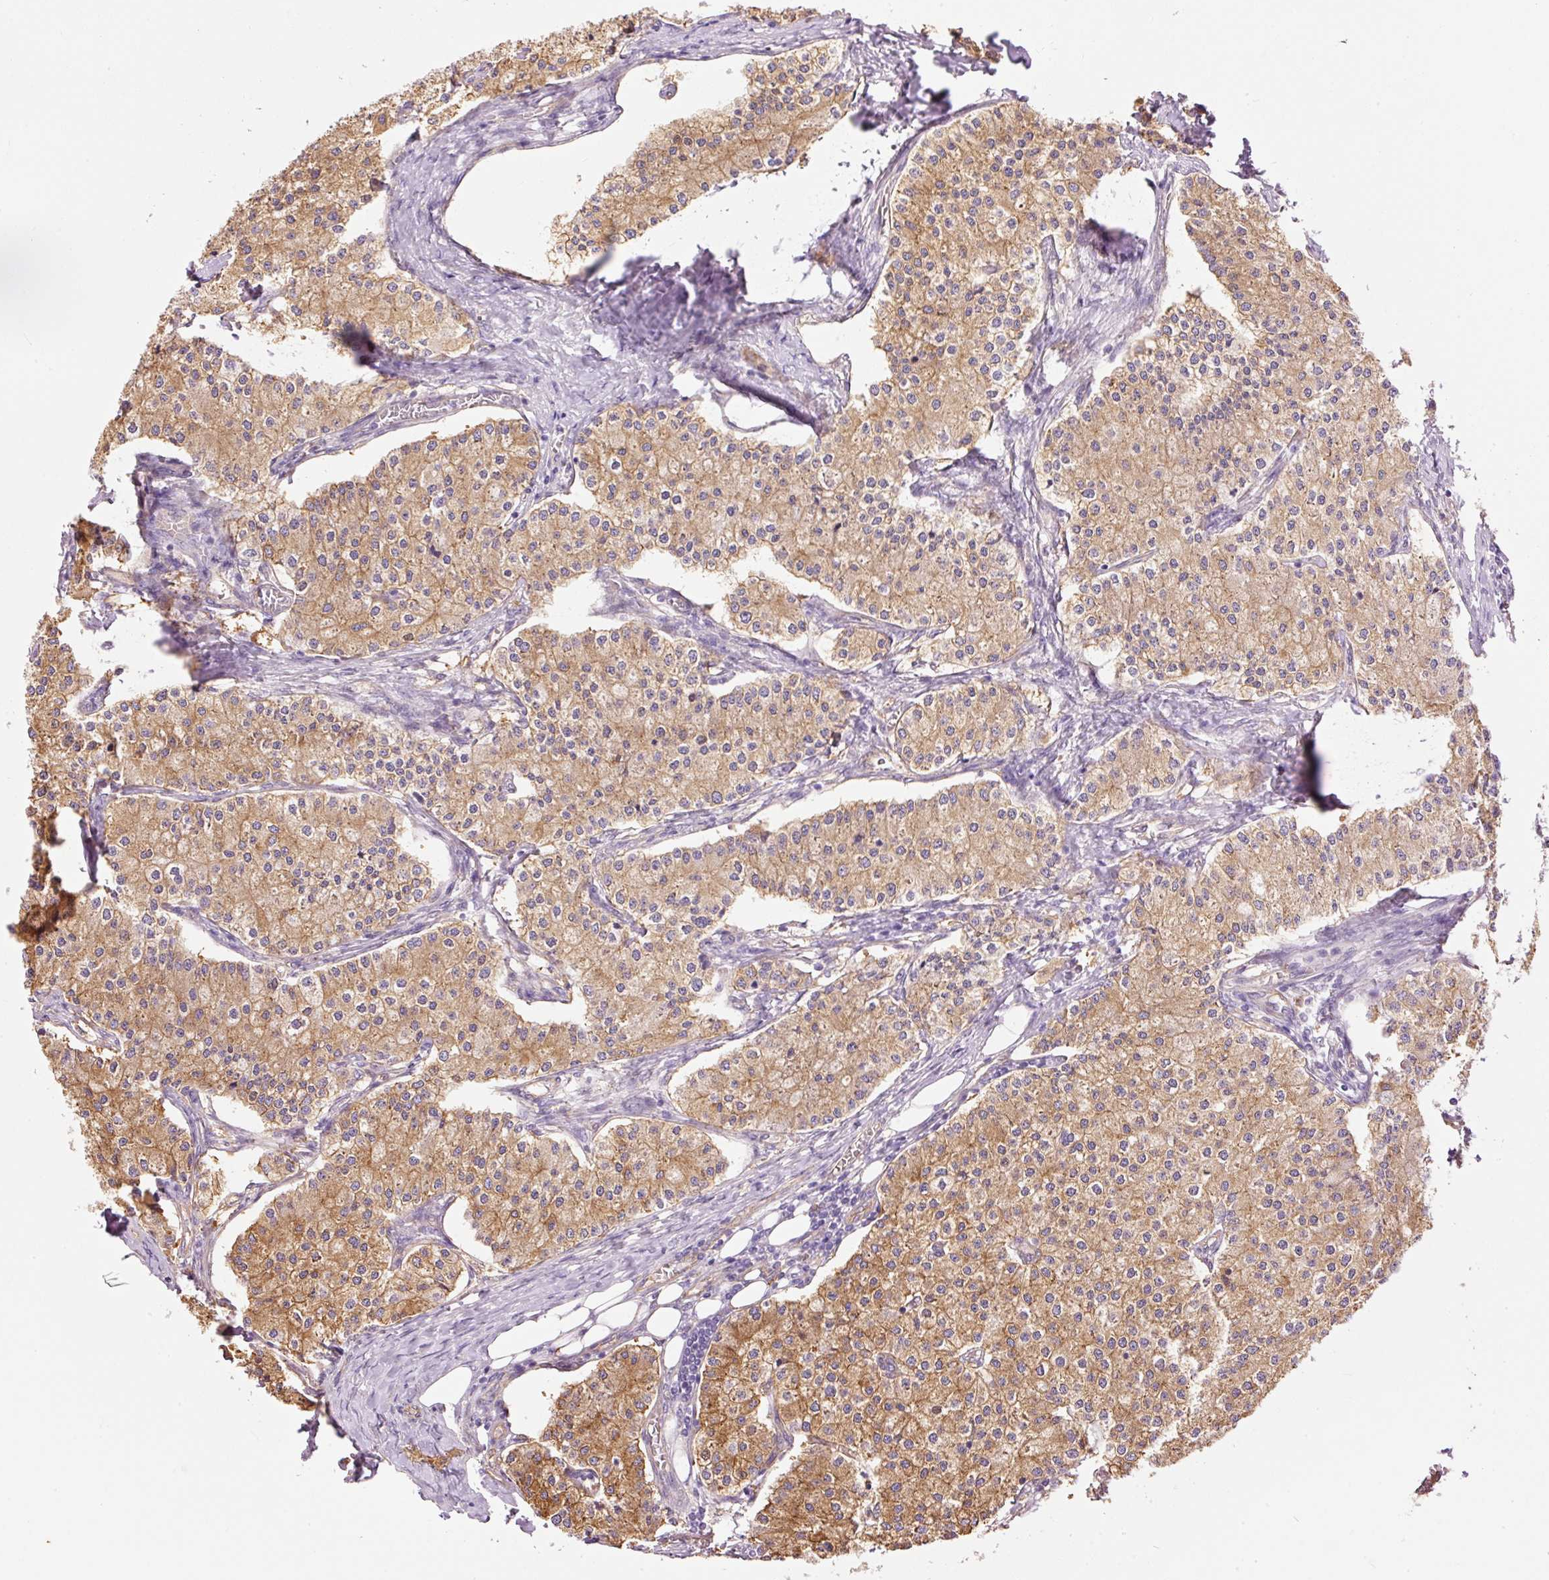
{"staining": {"intensity": "moderate", "quantity": ">75%", "location": "cytoplasmic/membranous"}, "tissue": "carcinoid", "cell_type": "Tumor cells", "image_type": "cancer", "snomed": [{"axis": "morphology", "description": "Carcinoid, malignant, NOS"}, {"axis": "topography", "description": "Colon"}], "caption": "Carcinoid was stained to show a protein in brown. There is medium levels of moderate cytoplasmic/membranous staining in about >75% of tumor cells.", "gene": "IL10RB", "patient": {"sex": "female", "age": 52}}